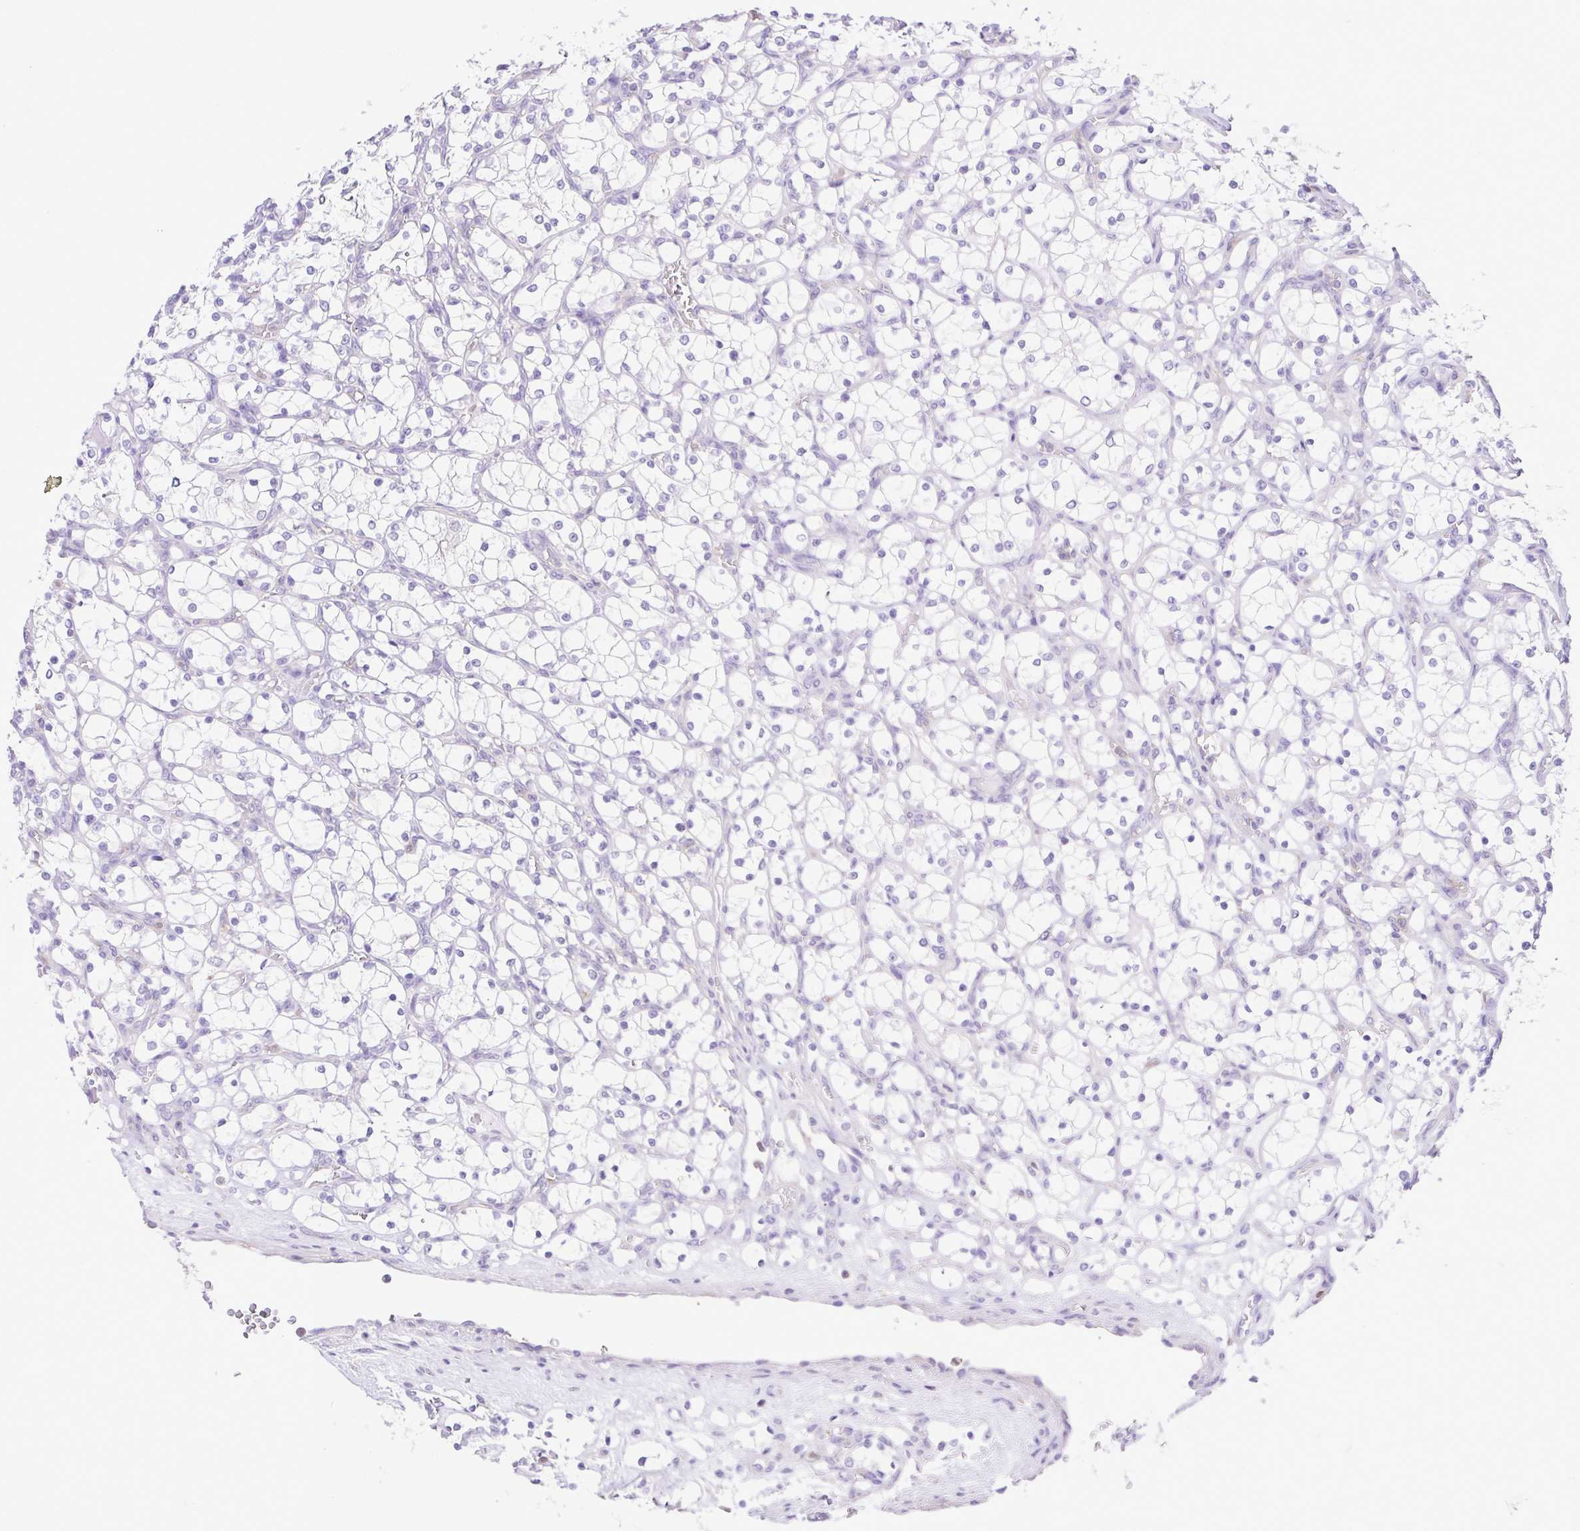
{"staining": {"intensity": "negative", "quantity": "none", "location": "none"}, "tissue": "renal cancer", "cell_type": "Tumor cells", "image_type": "cancer", "snomed": [{"axis": "morphology", "description": "Adenocarcinoma, NOS"}, {"axis": "topography", "description": "Kidney"}], "caption": "Tumor cells show no significant protein expression in adenocarcinoma (renal). The staining is performed using DAB (3,3'-diaminobenzidine) brown chromogen with nuclei counter-stained in using hematoxylin.", "gene": "CYP17A1", "patient": {"sex": "female", "age": 69}}